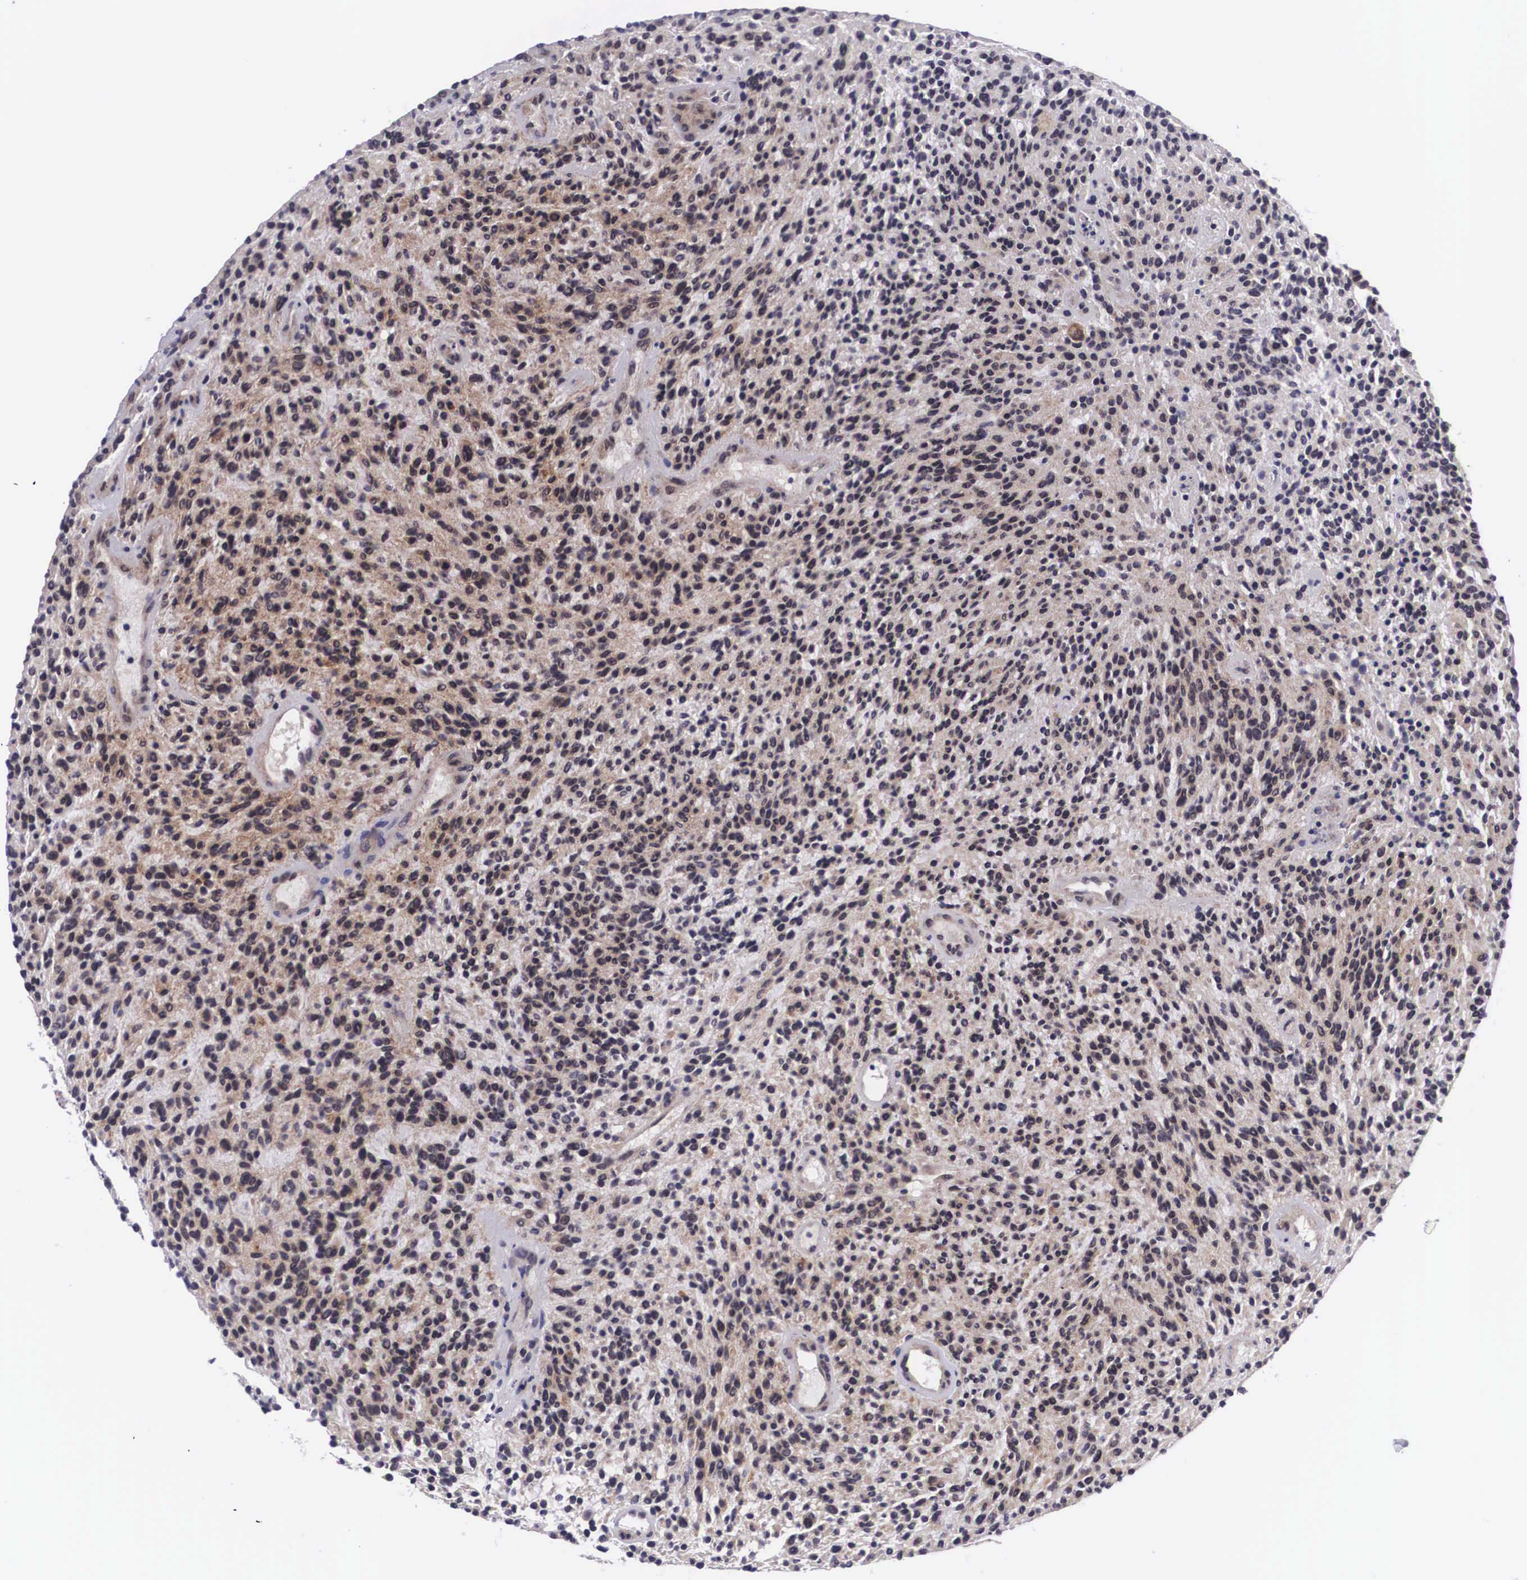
{"staining": {"intensity": "strong", "quantity": ">75%", "location": "cytoplasmic/membranous,nuclear"}, "tissue": "glioma", "cell_type": "Tumor cells", "image_type": "cancer", "snomed": [{"axis": "morphology", "description": "Glioma, malignant, High grade"}, {"axis": "topography", "description": "Brain"}], "caption": "This is an image of immunohistochemistry staining of glioma, which shows strong positivity in the cytoplasmic/membranous and nuclear of tumor cells.", "gene": "EMID1", "patient": {"sex": "female", "age": 13}}